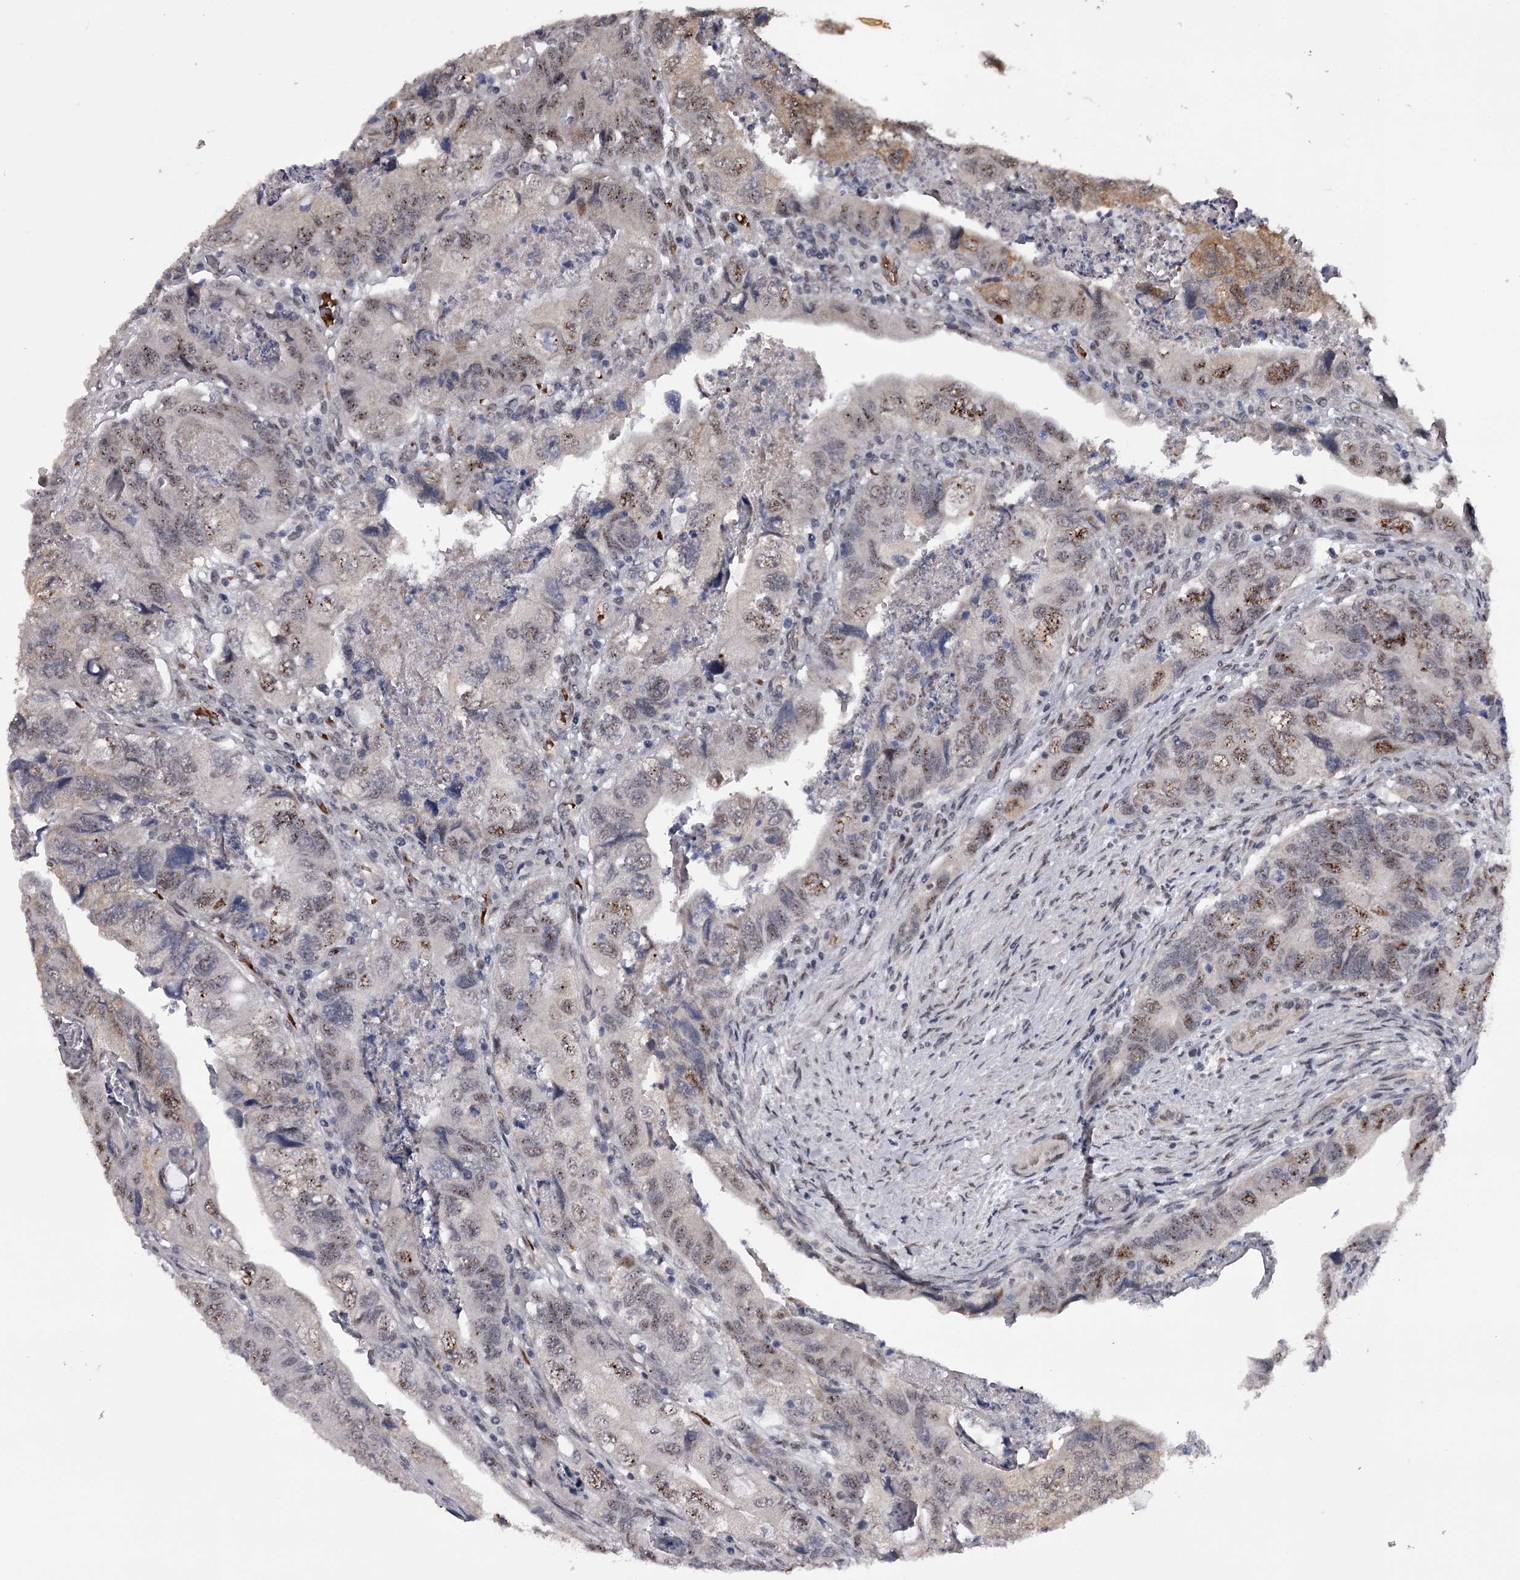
{"staining": {"intensity": "moderate", "quantity": "<25%", "location": "cytoplasmic/membranous,nuclear"}, "tissue": "colorectal cancer", "cell_type": "Tumor cells", "image_type": "cancer", "snomed": [{"axis": "morphology", "description": "Adenocarcinoma, NOS"}, {"axis": "topography", "description": "Rectum"}], "caption": "Protein analysis of colorectal cancer tissue displays moderate cytoplasmic/membranous and nuclear expression in approximately <25% of tumor cells.", "gene": "RNF44", "patient": {"sex": "male", "age": 63}}